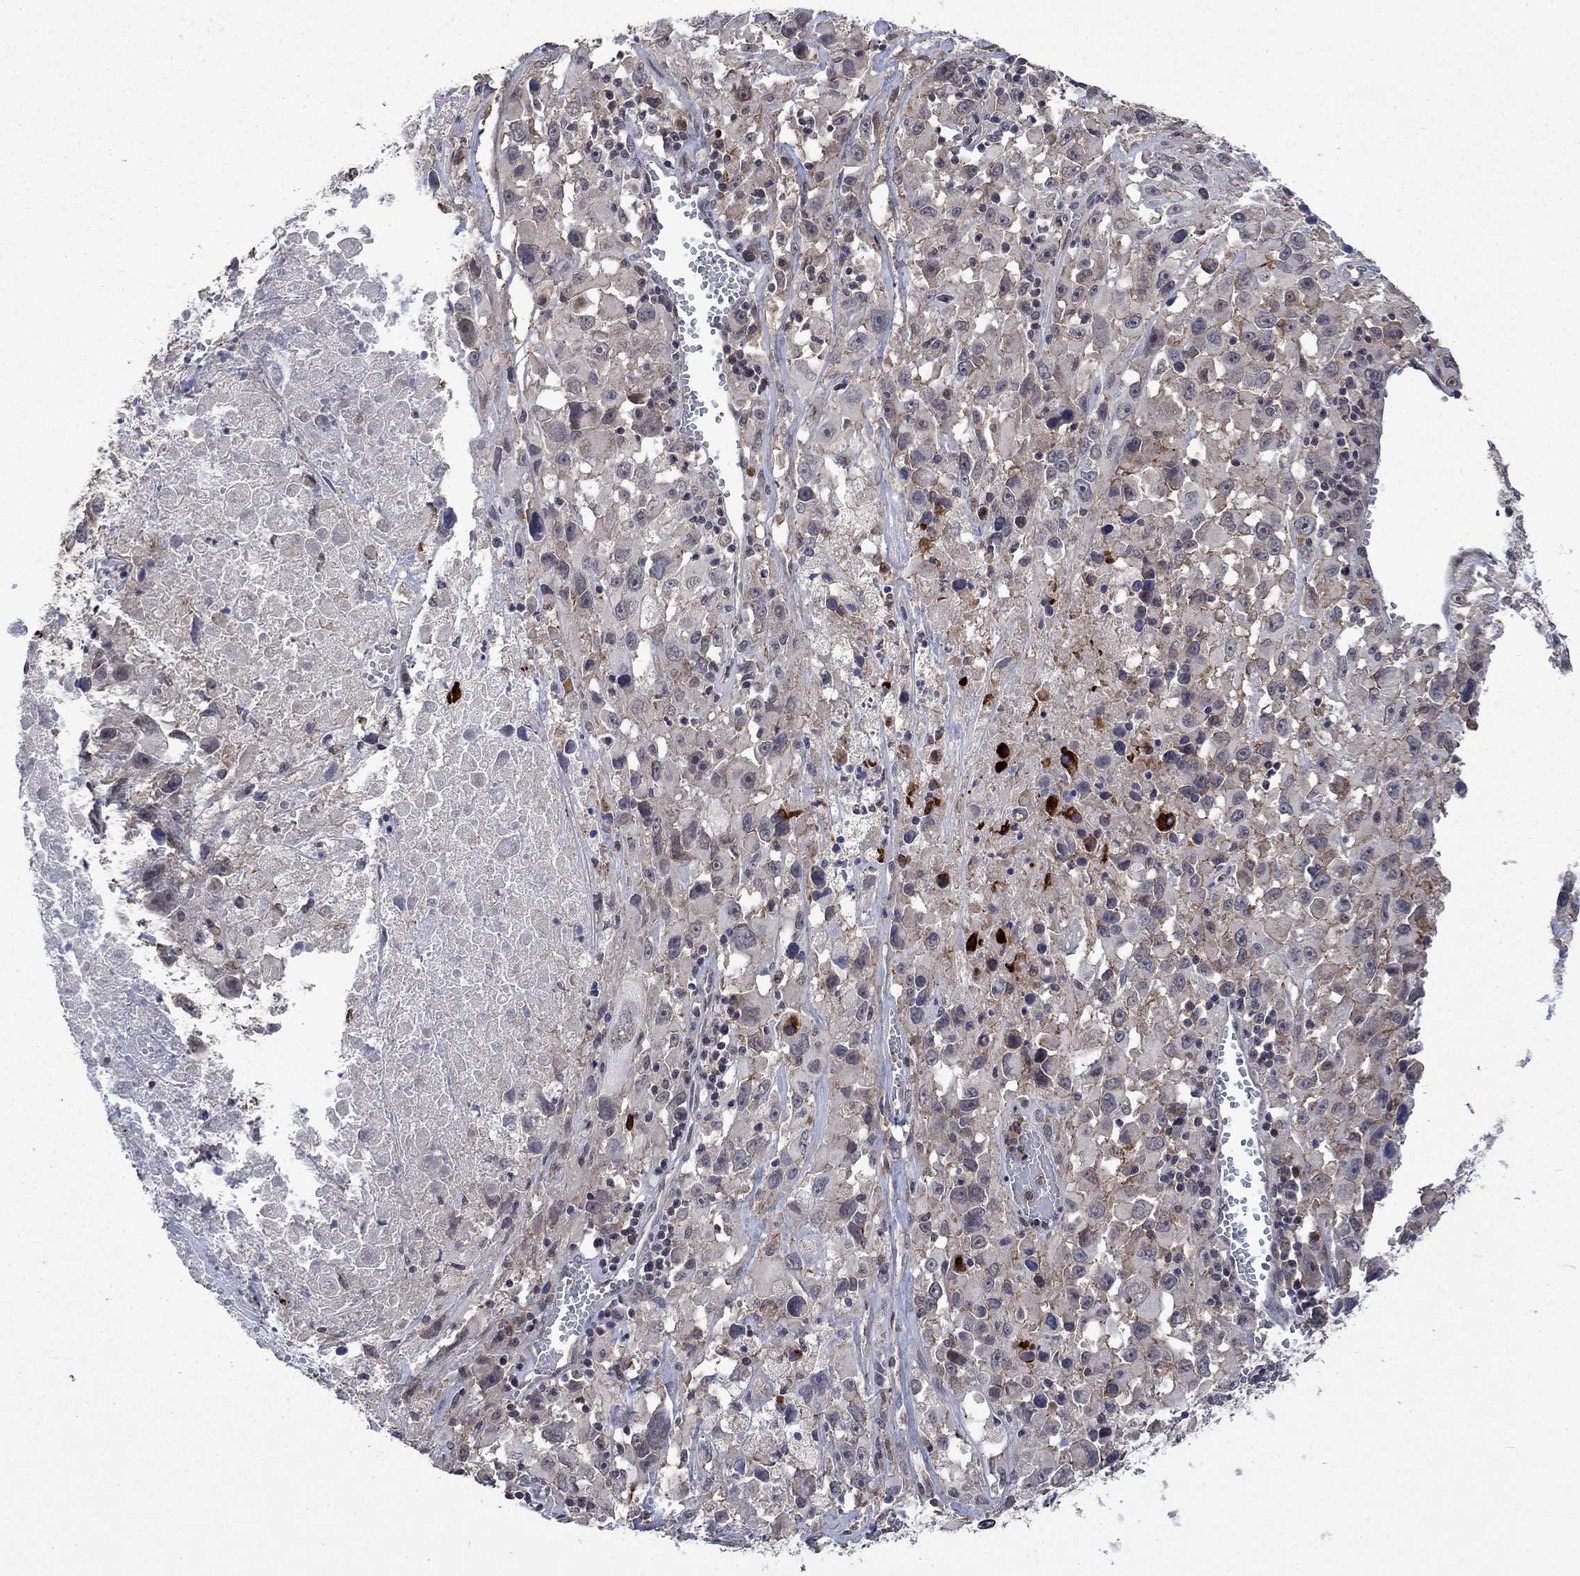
{"staining": {"intensity": "negative", "quantity": "none", "location": "none"}, "tissue": "melanoma", "cell_type": "Tumor cells", "image_type": "cancer", "snomed": [{"axis": "morphology", "description": "Malignant melanoma, Metastatic site"}, {"axis": "topography", "description": "Lymph node"}], "caption": "Immunohistochemical staining of malignant melanoma (metastatic site) shows no significant expression in tumor cells. (DAB immunohistochemistry with hematoxylin counter stain).", "gene": "PPP1R9A", "patient": {"sex": "male", "age": 50}}